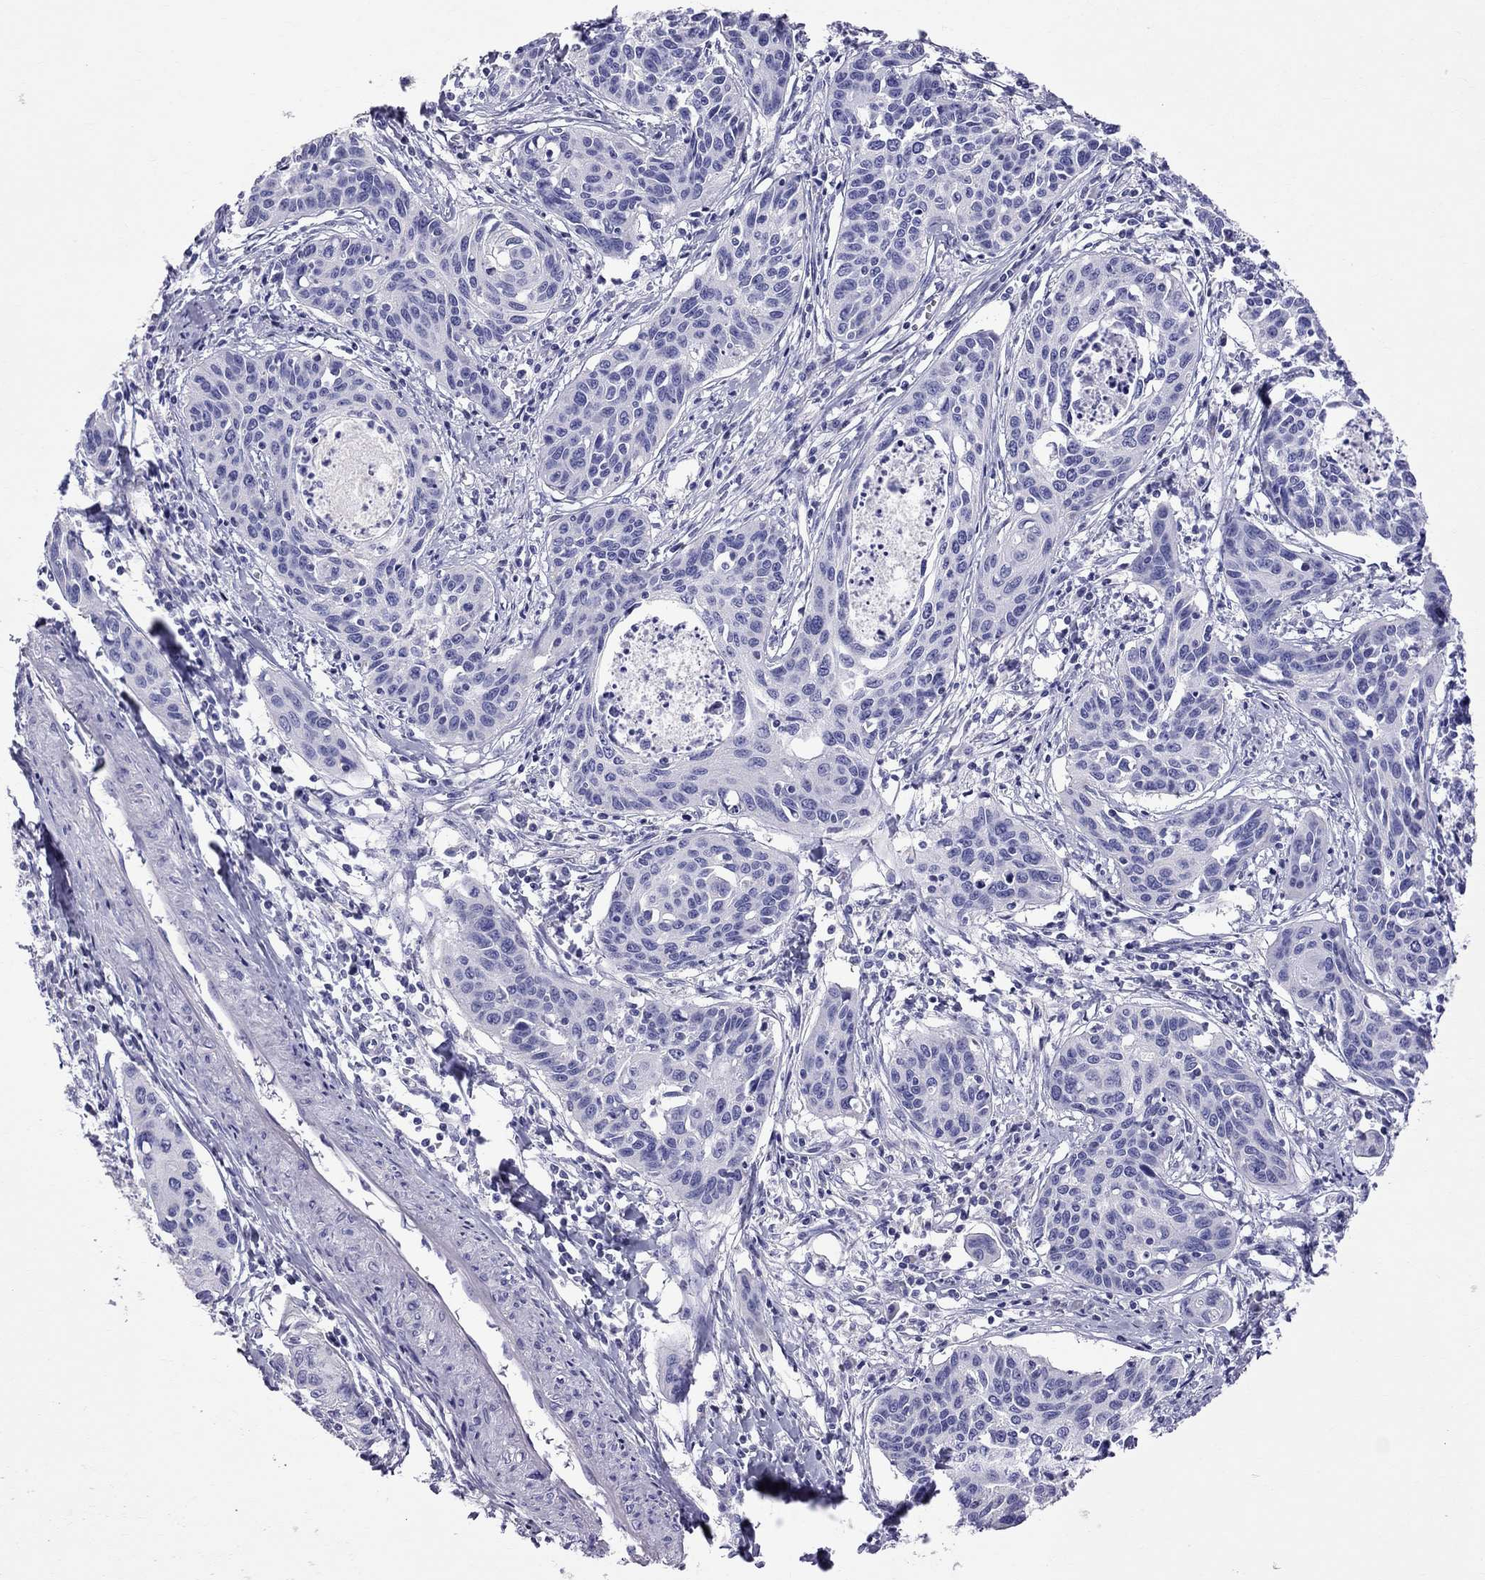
{"staining": {"intensity": "negative", "quantity": "none", "location": "none"}, "tissue": "cervical cancer", "cell_type": "Tumor cells", "image_type": "cancer", "snomed": [{"axis": "morphology", "description": "Squamous cell carcinoma, NOS"}, {"axis": "topography", "description": "Cervix"}], "caption": "Histopathology image shows no protein expression in tumor cells of cervical cancer tissue.", "gene": "TTLL13", "patient": {"sex": "female", "age": 31}}